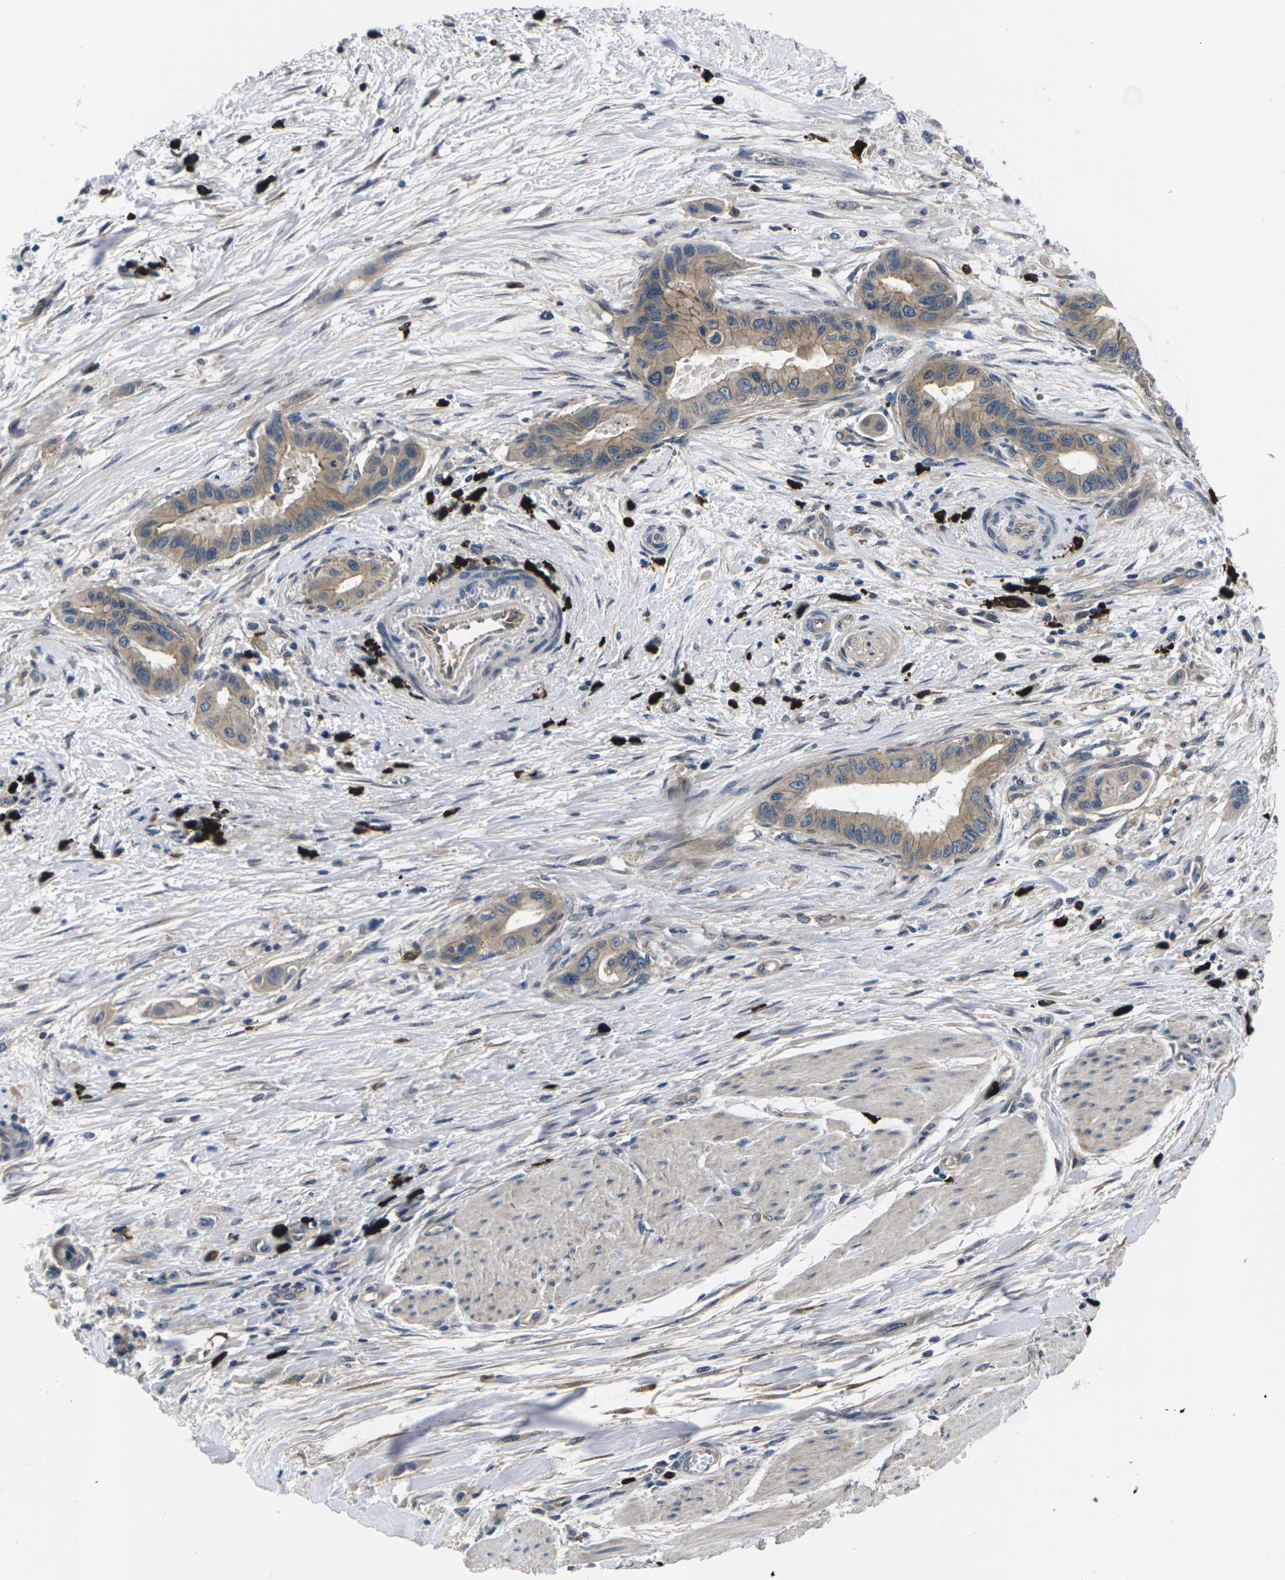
{"staining": {"intensity": "weak", "quantity": "25%-75%", "location": "cytoplasmic/membranous"}, "tissue": "pancreatic cancer", "cell_type": "Tumor cells", "image_type": "cancer", "snomed": [{"axis": "morphology", "description": "Adenocarcinoma, NOS"}, {"axis": "topography", "description": "Pancreas"}], "caption": "This is a micrograph of immunohistochemistry staining of adenocarcinoma (pancreatic), which shows weak expression in the cytoplasmic/membranous of tumor cells.", "gene": "PLCE1", "patient": {"sex": "female", "age": 73}}